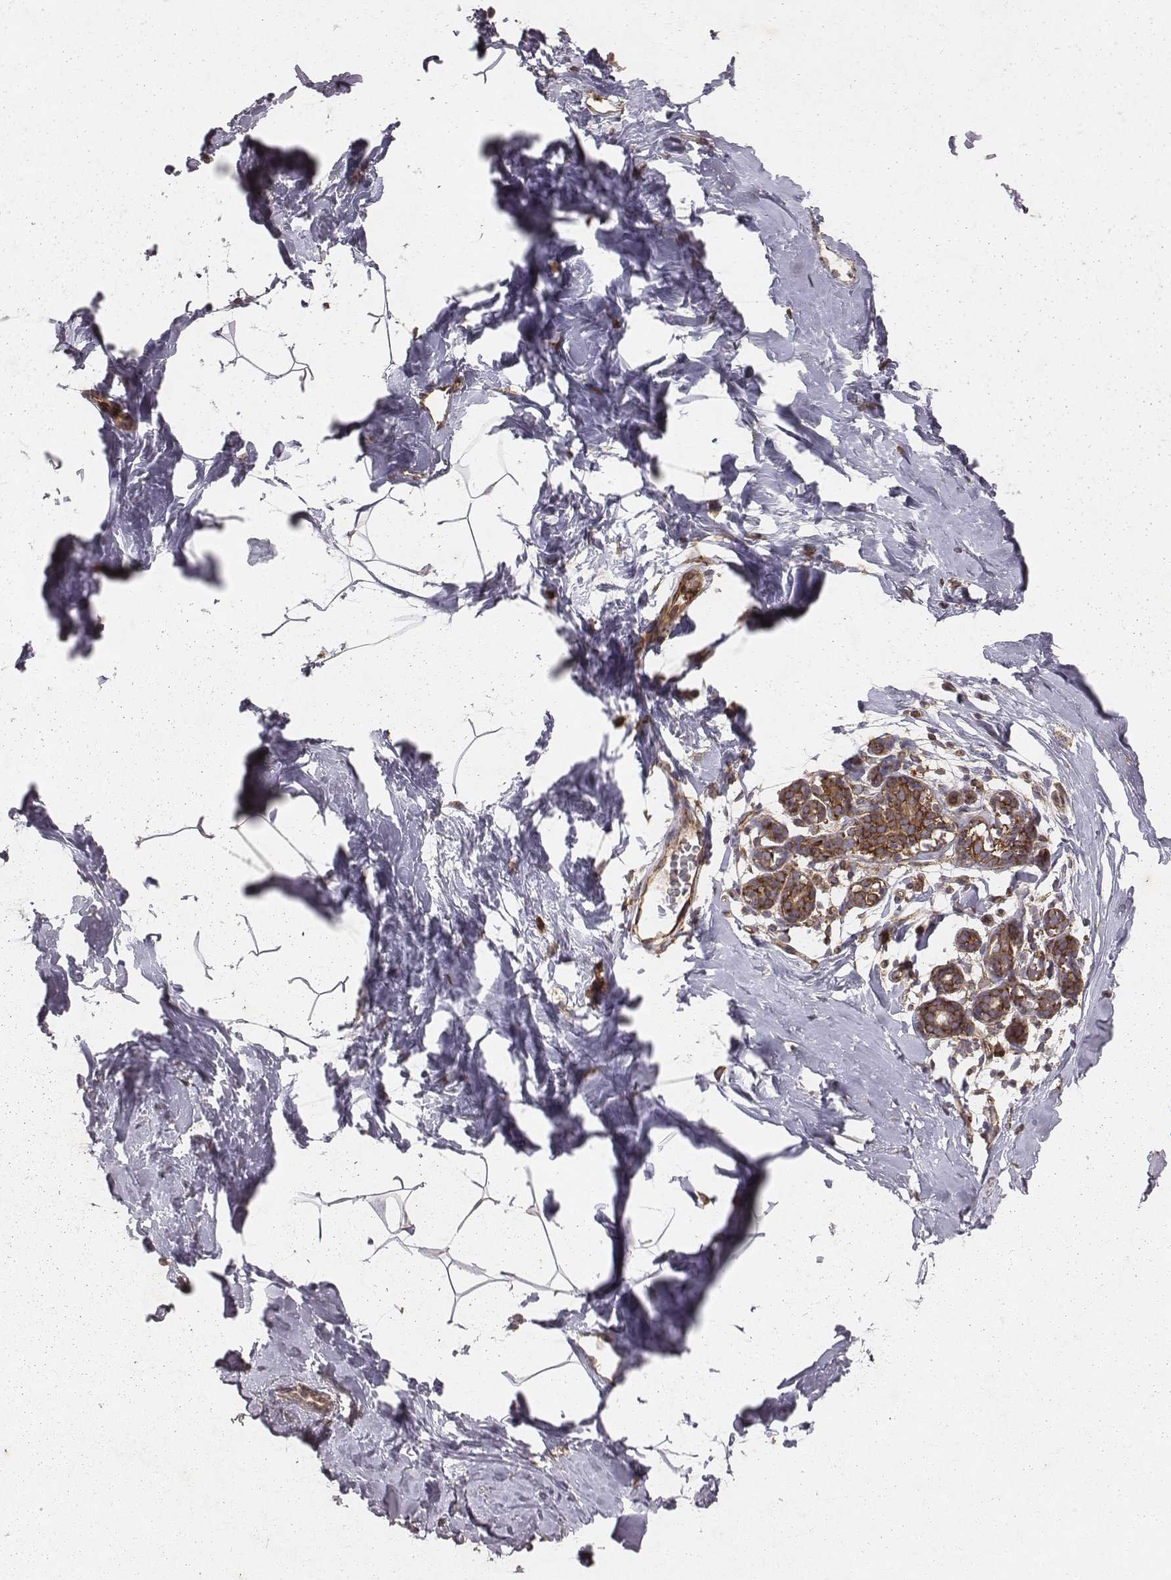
{"staining": {"intensity": "moderate", "quantity": ">75%", "location": "cytoplasmic/membranous"}, "tissue": "breast", "cell_type": "Adipocytes", "image_type": "normal", "snomed": [{"axis": "morphology", "description": "Normal tissue, NOS"}, {"axis": "topography", "description": "Breast"}], "caption": "Adipocytes display moderate cytoplasmic/membranous expression in approximately >75% of cells in unremarkable breast.", "gene": "TXLNA", "patient": {"sex": "female", "age": 32}}